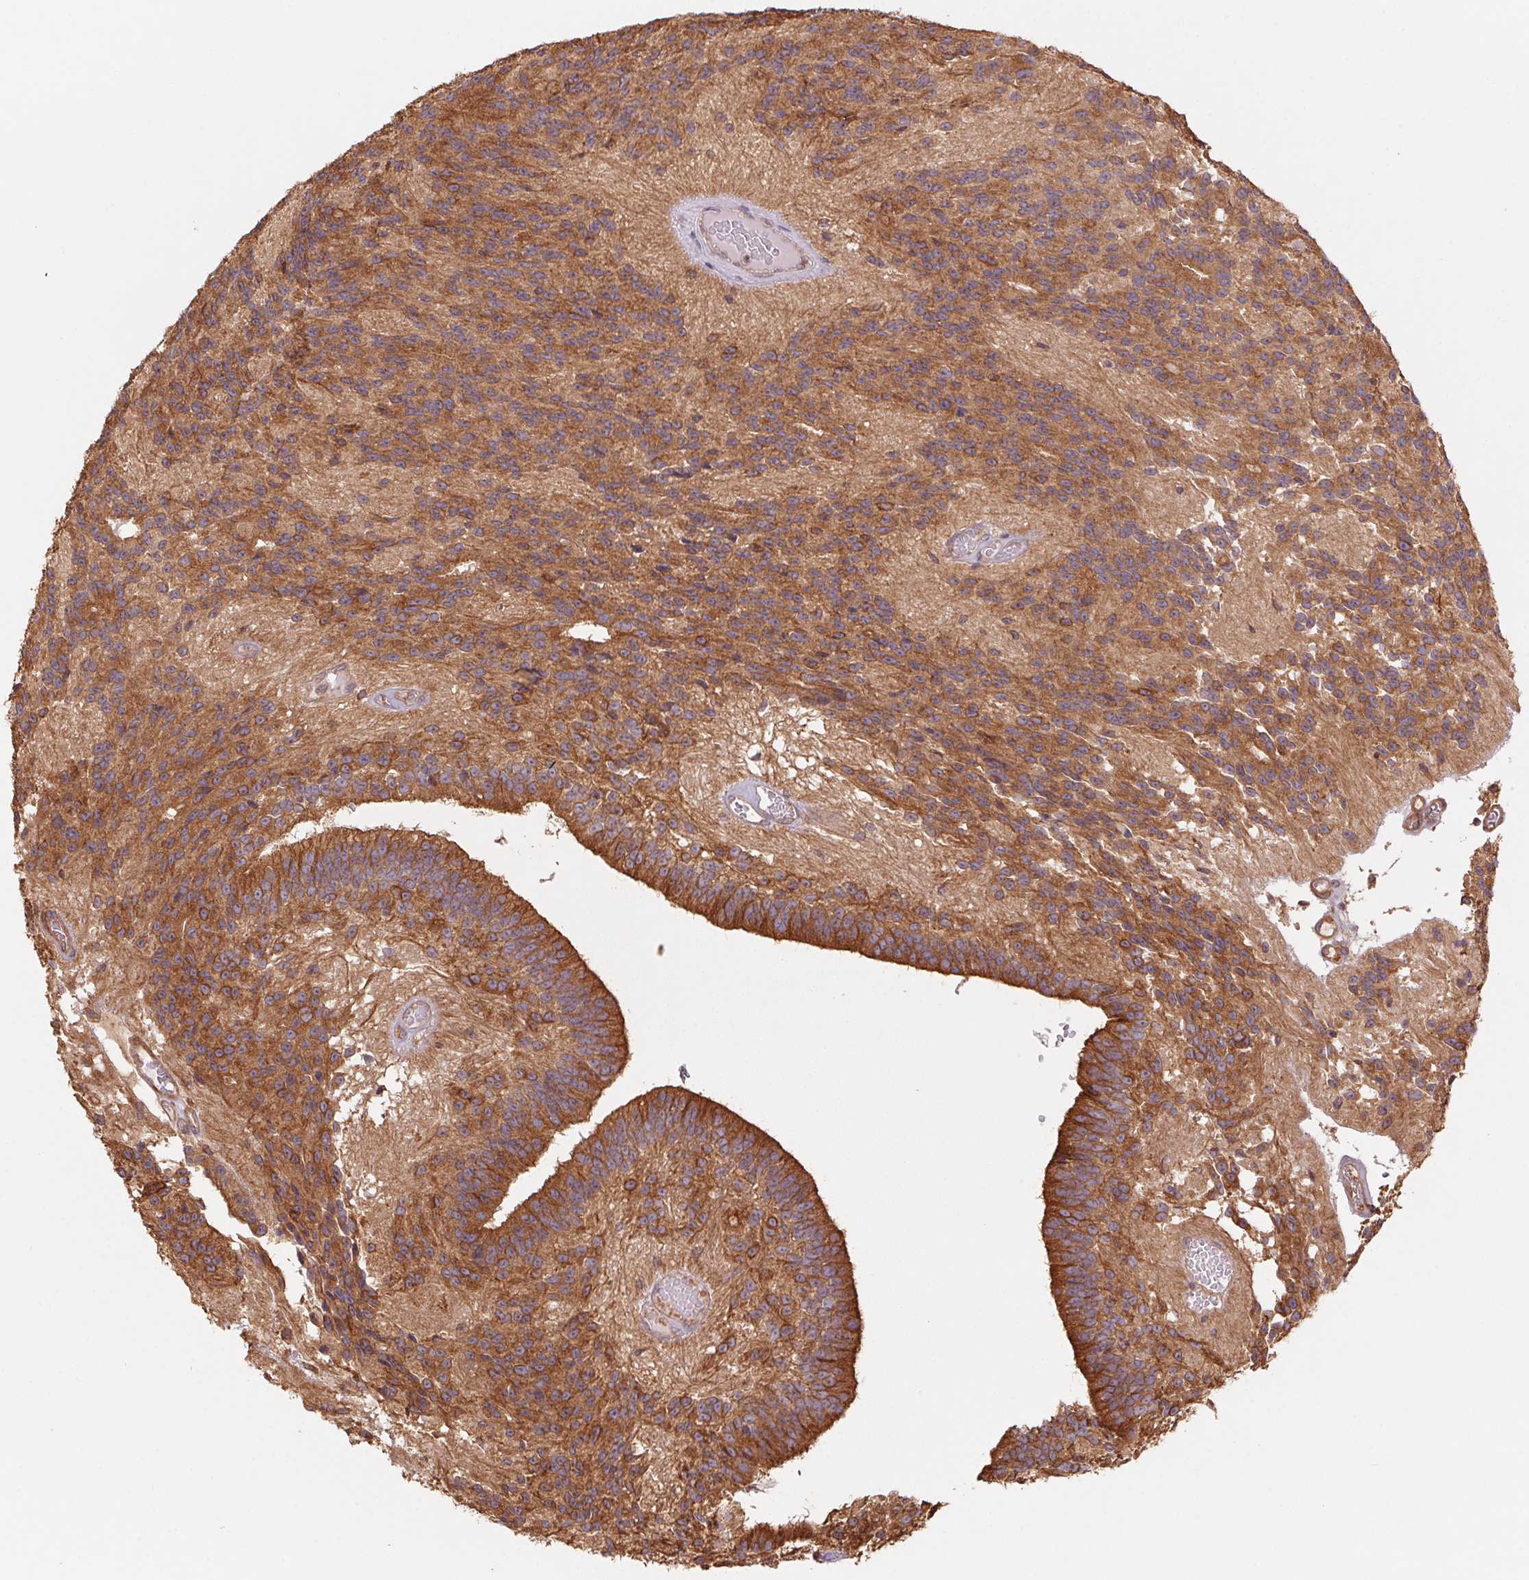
{"staining": {"intensity": "moderate", "quantity": ">75%", "location": "cytoplasmic/membranous"}, "tissue": "glioma", "cell_type": "Tumor cells", "image_type": "cancer", "snomed": [{"axis": "morphology", "description": "Glioma, malignant, Low grade"}, {"axis": "topography", "description": "Brain"}], "caption": "IHC of human glioma displays medium levels of moderate cytoplasmic/membranous staining in approximately >75% of tumor cells. Nuclei are stained in blue.", "gene": "TUBA3D", "patient": {"sex": "male", "age": 31}}